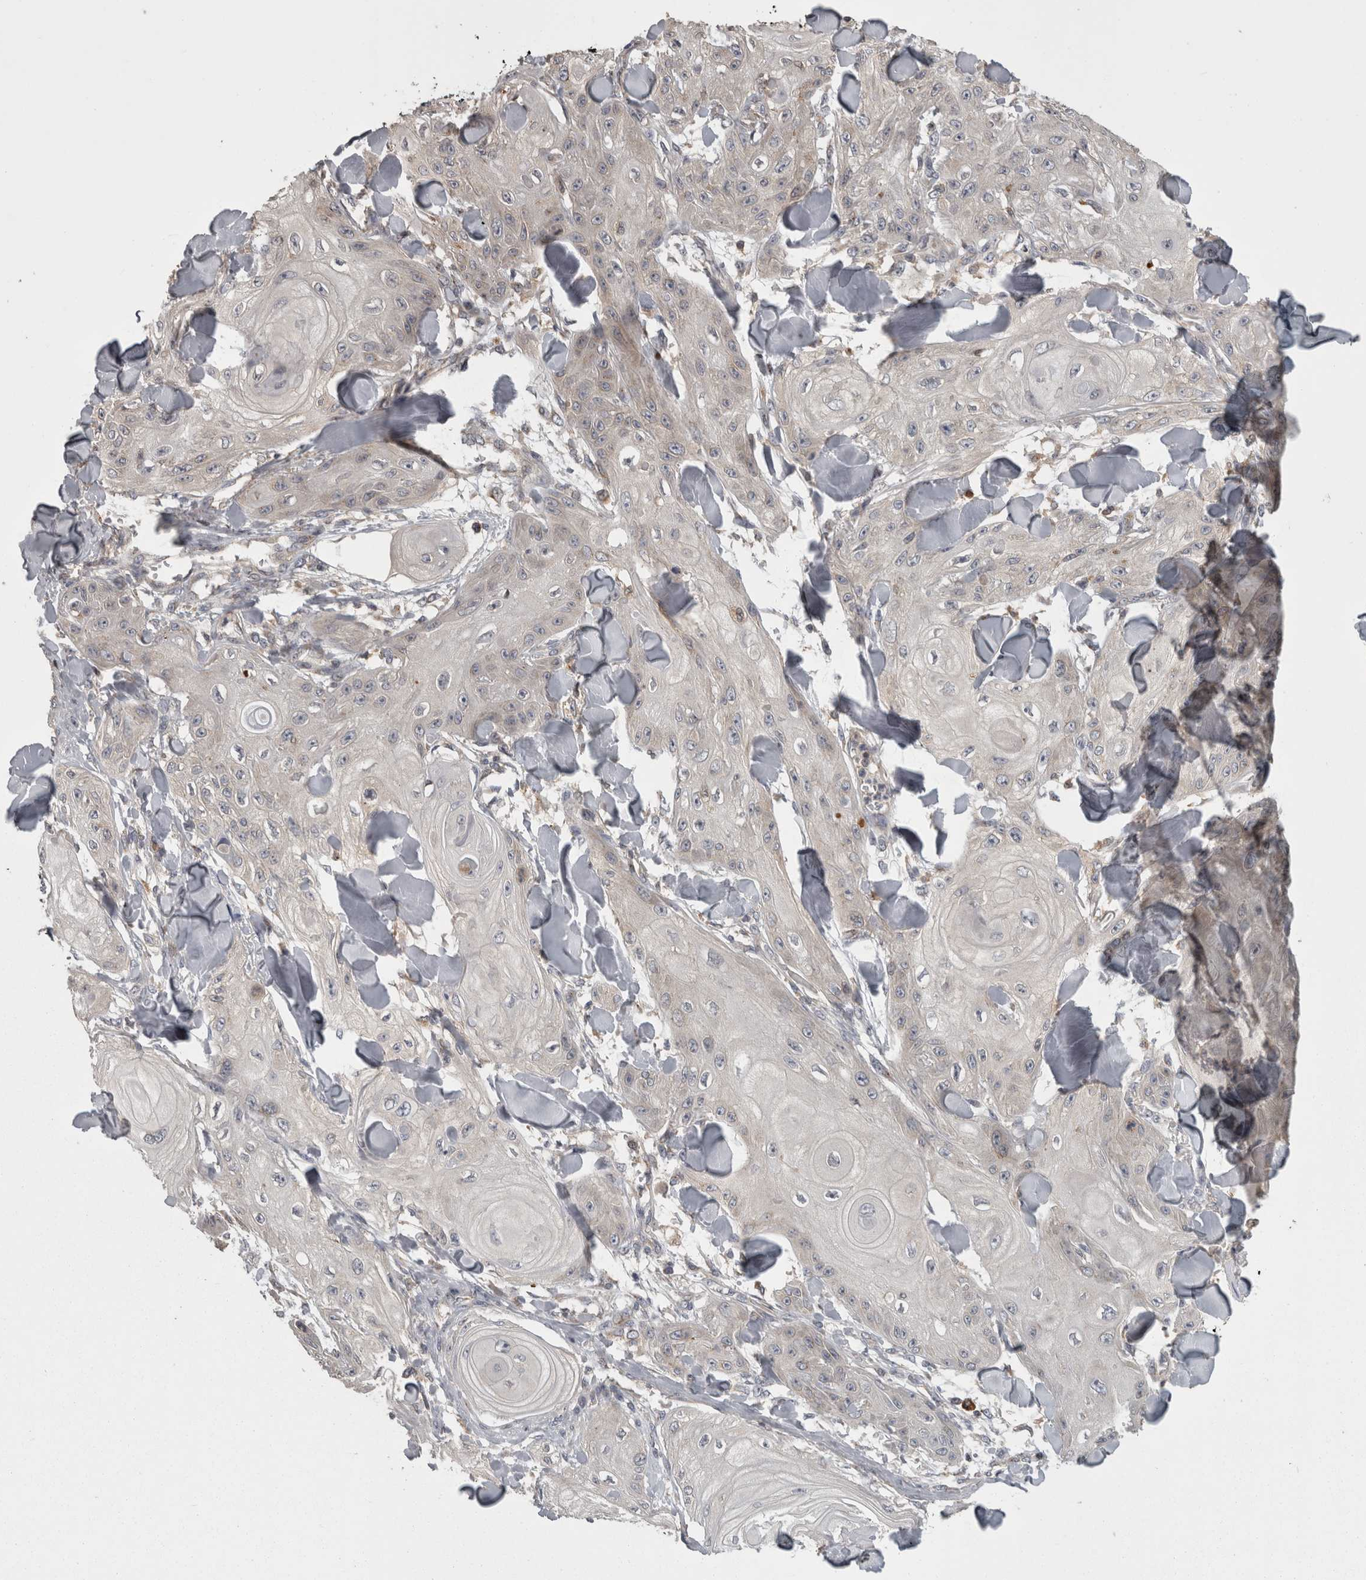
{"staining": {"intensity": "negative", "quantity": "none", "location": "none"}, "tissue": "skin cancer", "cell_type": "Tumor cells", "image_type": "cancer", "snomed": [{"axis": "morphology", "description": "Squamous cell carcinoma, NOS"}, {"axis": "topography", "description": "Skin"}], "caption": "Photomicrograph shows no significant protein positivity in tumor cells of skin cancer (squamous cell carcinoma).", "gene": "PCM1", "patient": {"sex": "male", "age": 74}}